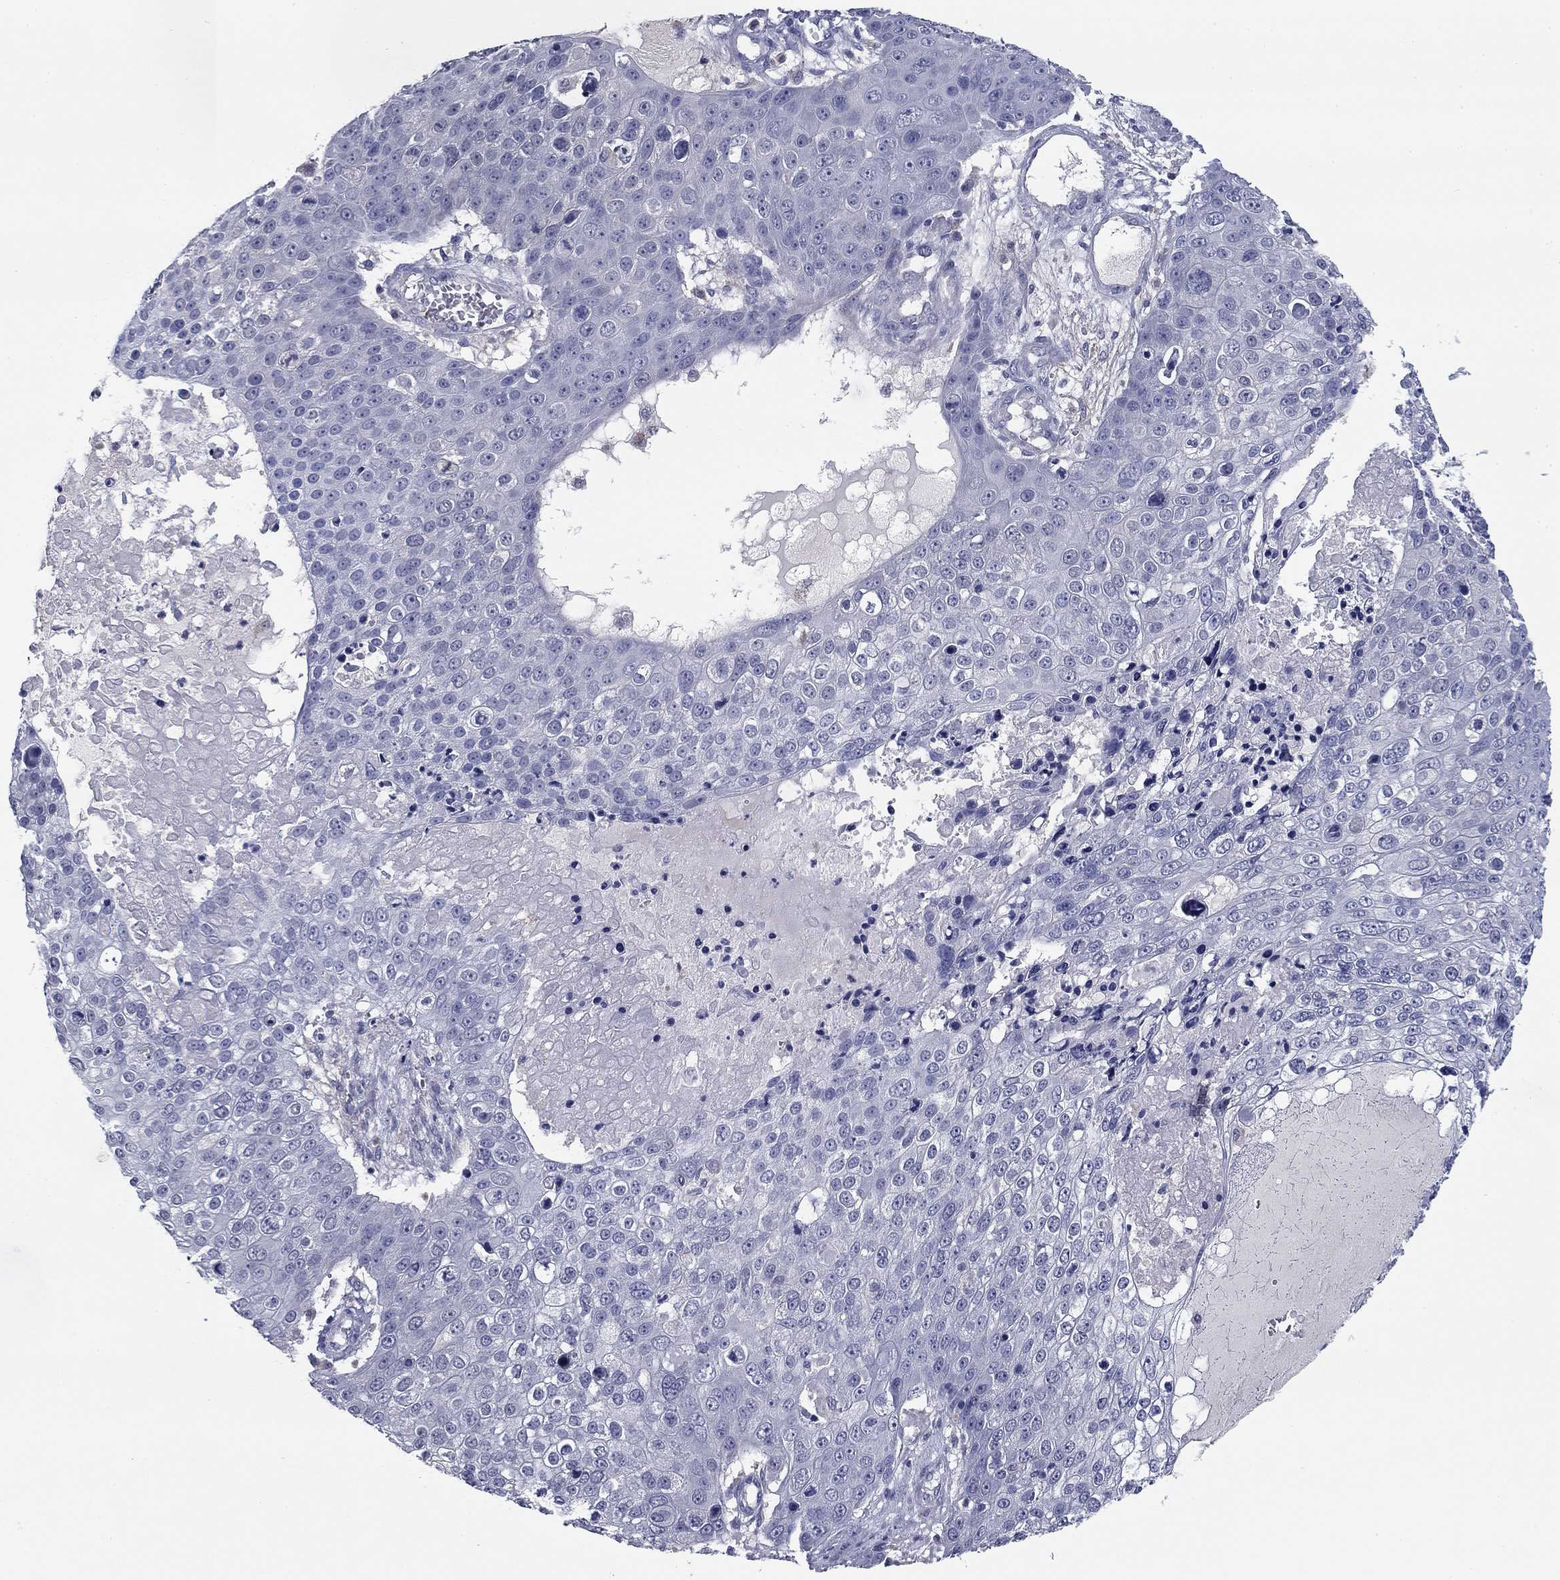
{"staining": {"intensity": "negative", "quantity": "none", "location": "none"}, "tissue": "skin cancer", "cell_type": "Tumor cells", "image_type": "cancer", "snomed": [{"axis": "morphology", "description": "Squamous cell carcinoma, NOS"}, {"axis": "topography", "description": "Skin"}], "caption": "Protein analysis of skin squamous cell carcinoma demonstrates no significant positivity in tumor cells.", "gene": "REXO5", "patient": {"sex": "male", "age": 71}}